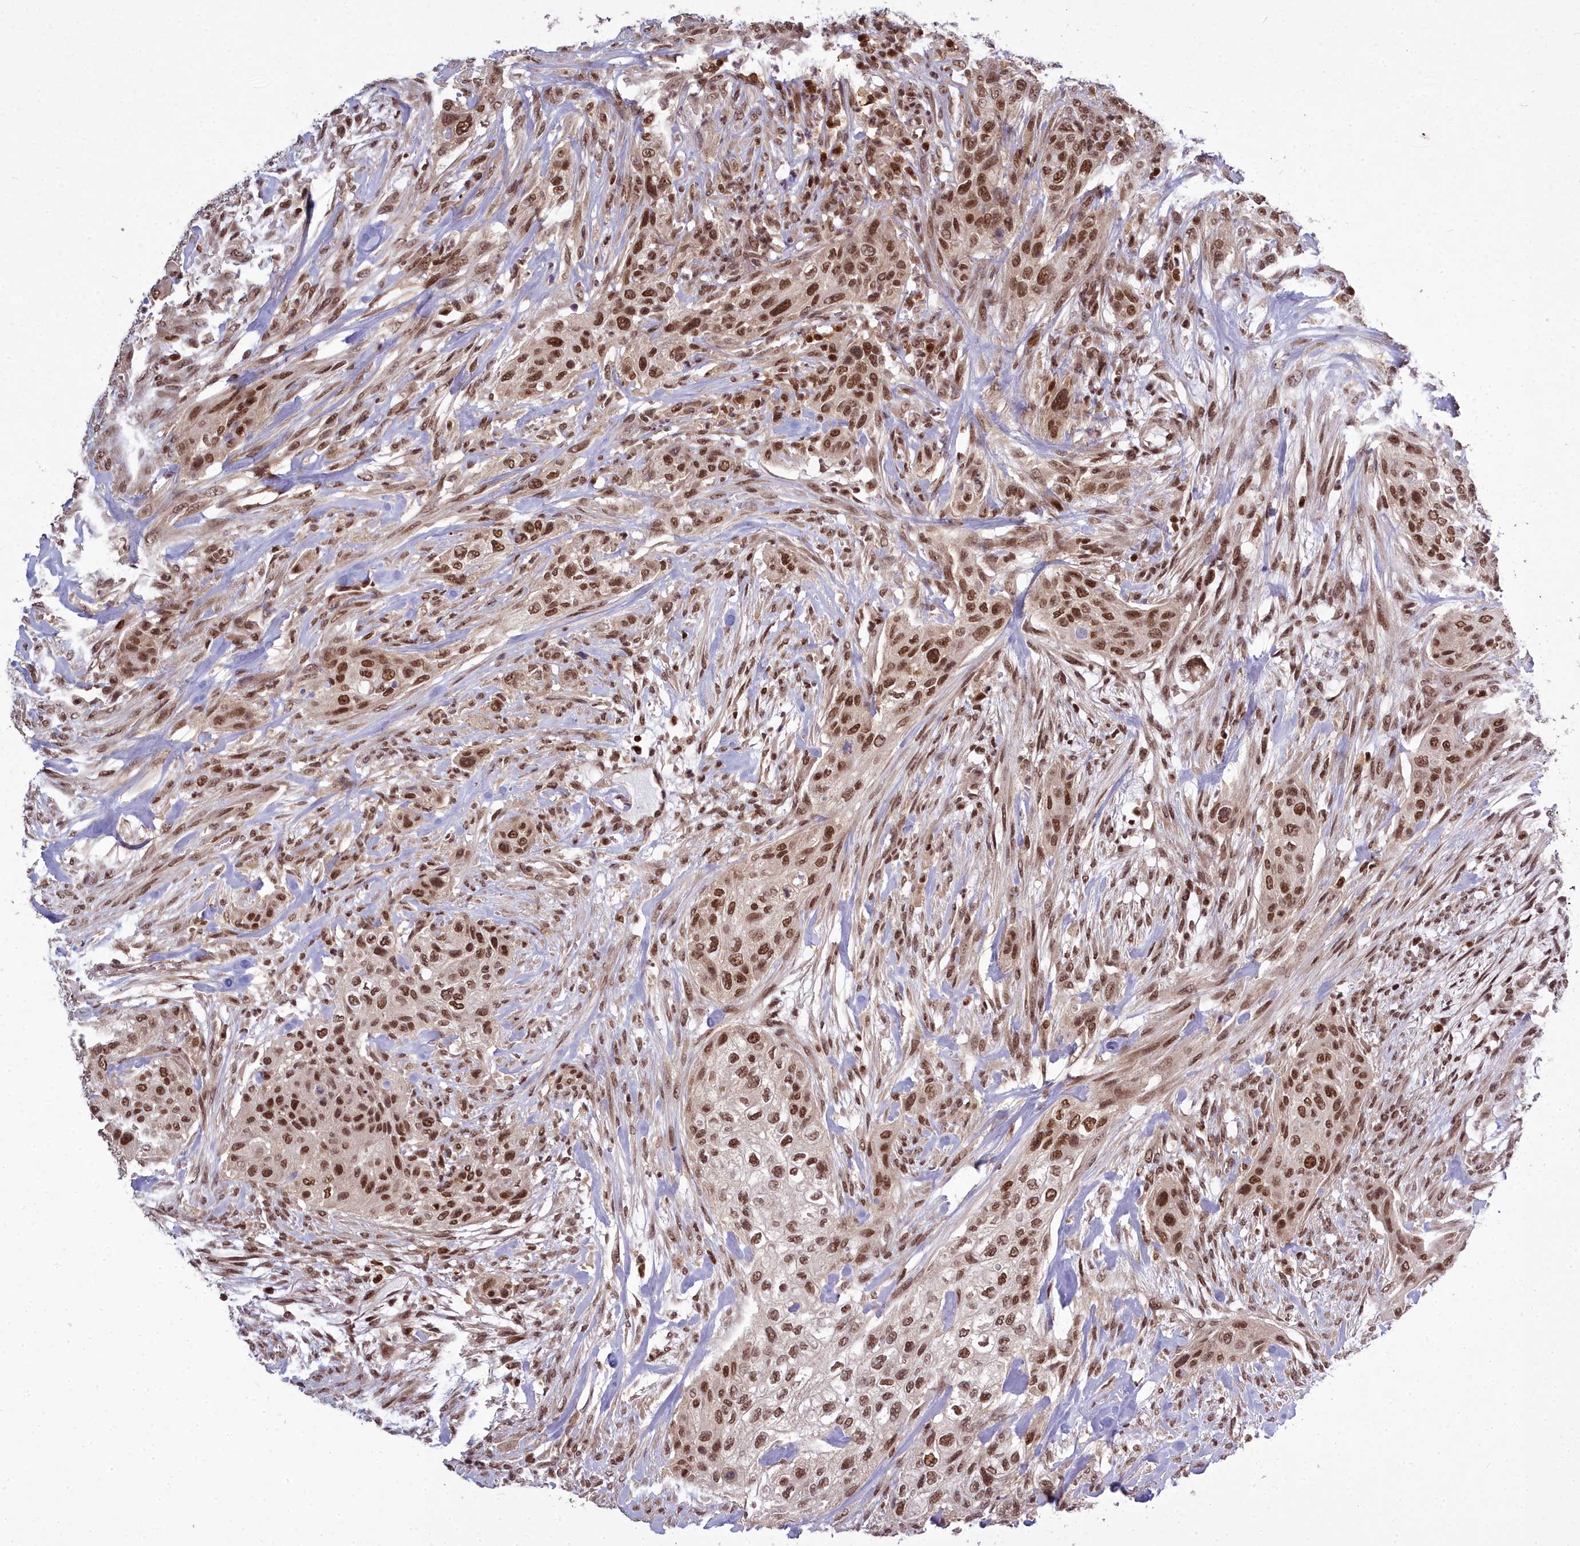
{"staining": {"intensity": "moderate", "quantity": ">75%", "location": "nuclear"}, "tissue": "urothelial cancer", "cell_type": "Tumor cells", "image_type": "cancer", "snomed": [{"axis": "morphology", "description": "Urothelial carcinoma, High grade"}, {"axis": "topography", "description": "Urinary bladder"}], "caption": "Immunohistochemistry (IHC) of urothelial cancer shows medium levels of moderate nuclear positivity in approximately >75% of tumor cells.", "gene": "GMEB1", "patient": {"sex": "male", "age": 35}}